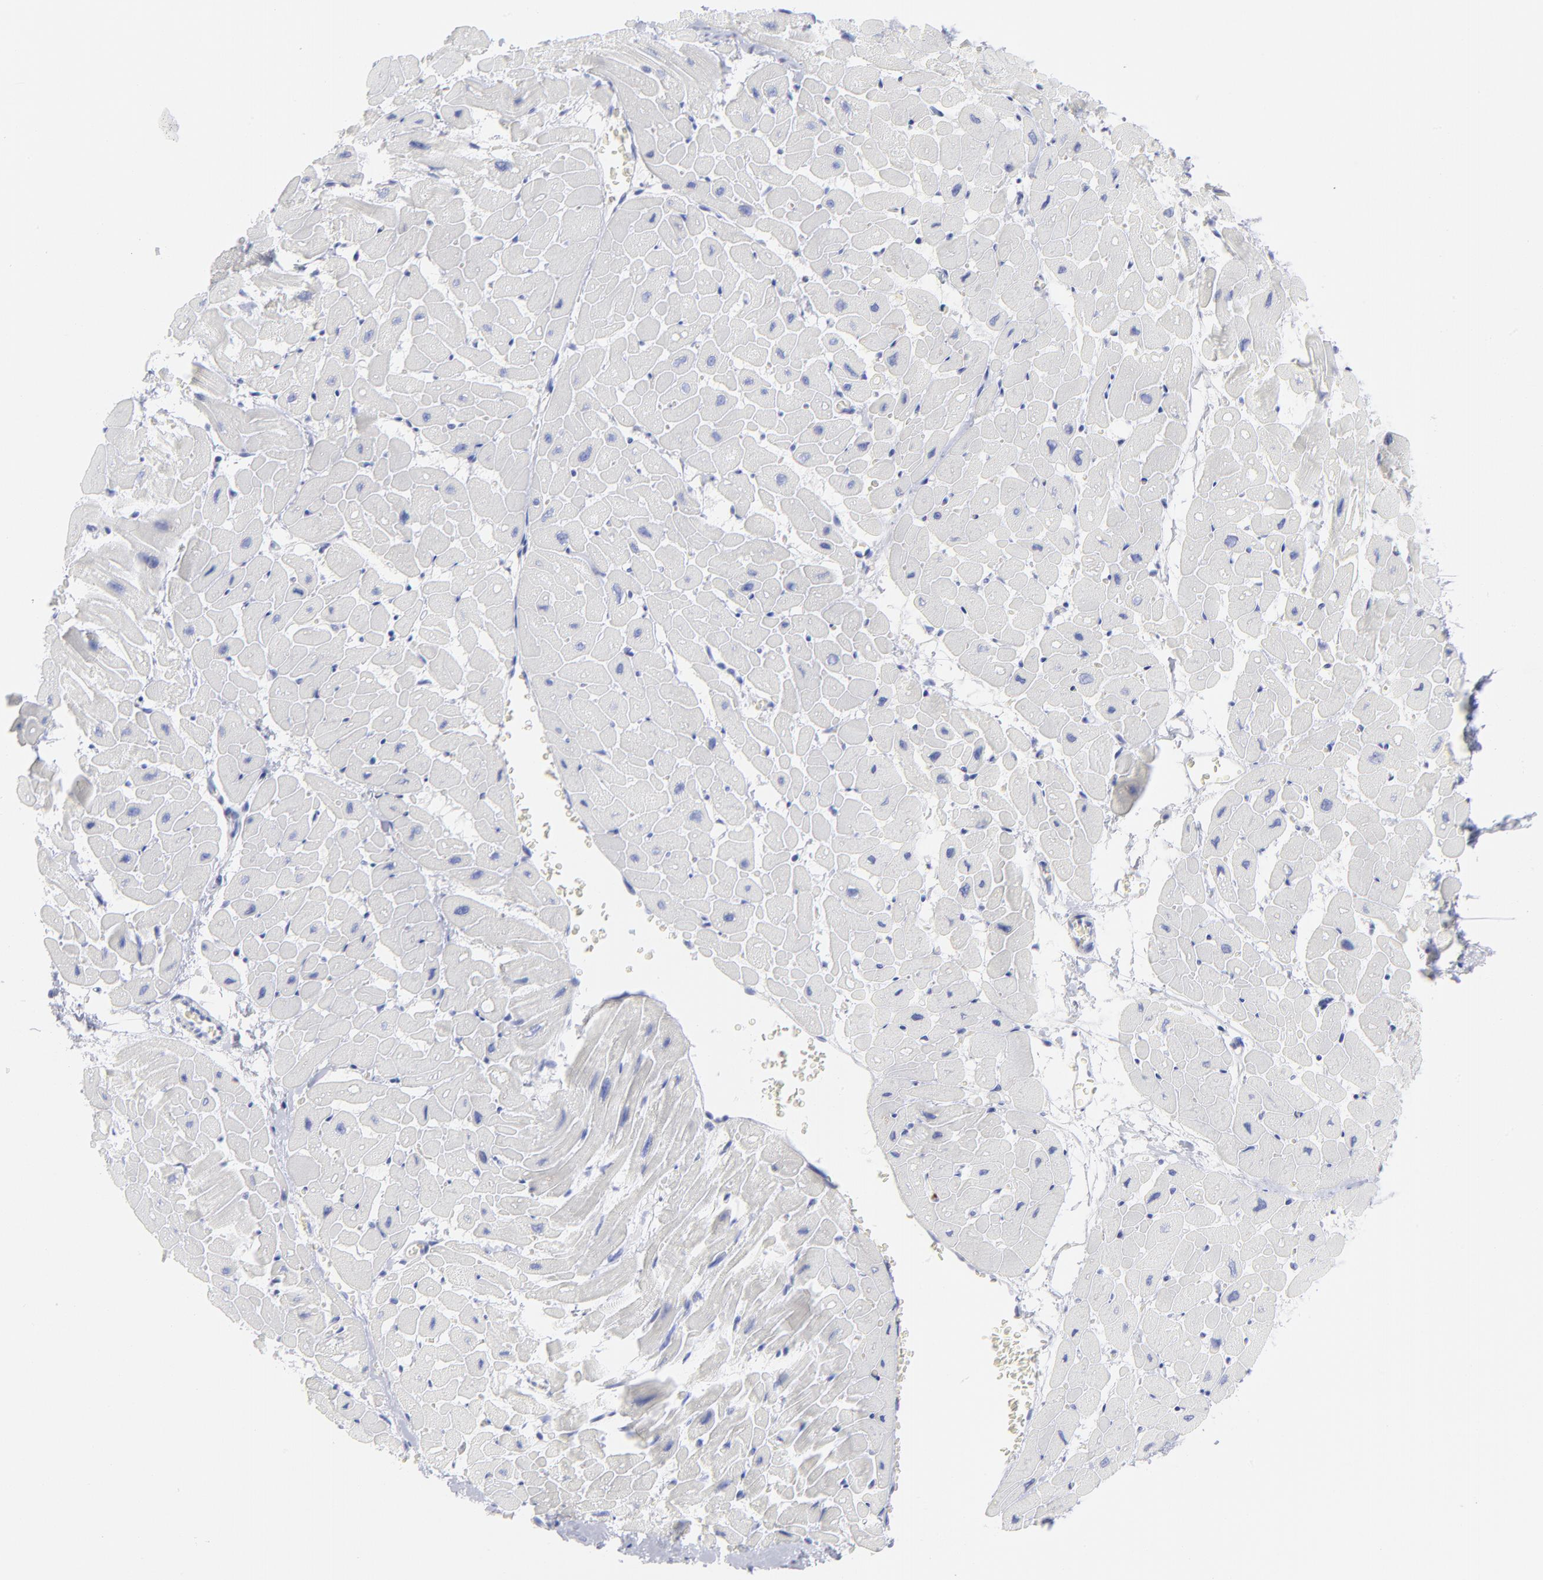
{"staining": {"intensity": "negative", "quantity": "none", "location": "none"}, "tissue": "heart muscle", "cell_type": "Cardiomyocytes", "image_type": "normal", "snomed": [{"axis": "morphology", "description": "Normal tissue, NOS"}, {"axis": "topography", "description": "Heart"}], "caption": "This is an immunohistochemistry (IHC) image of normal heart muscle. There is no expression in cardiomyocytes.", "gene": "CCNB1", "patient": {"sex": "male", "age": 45}}